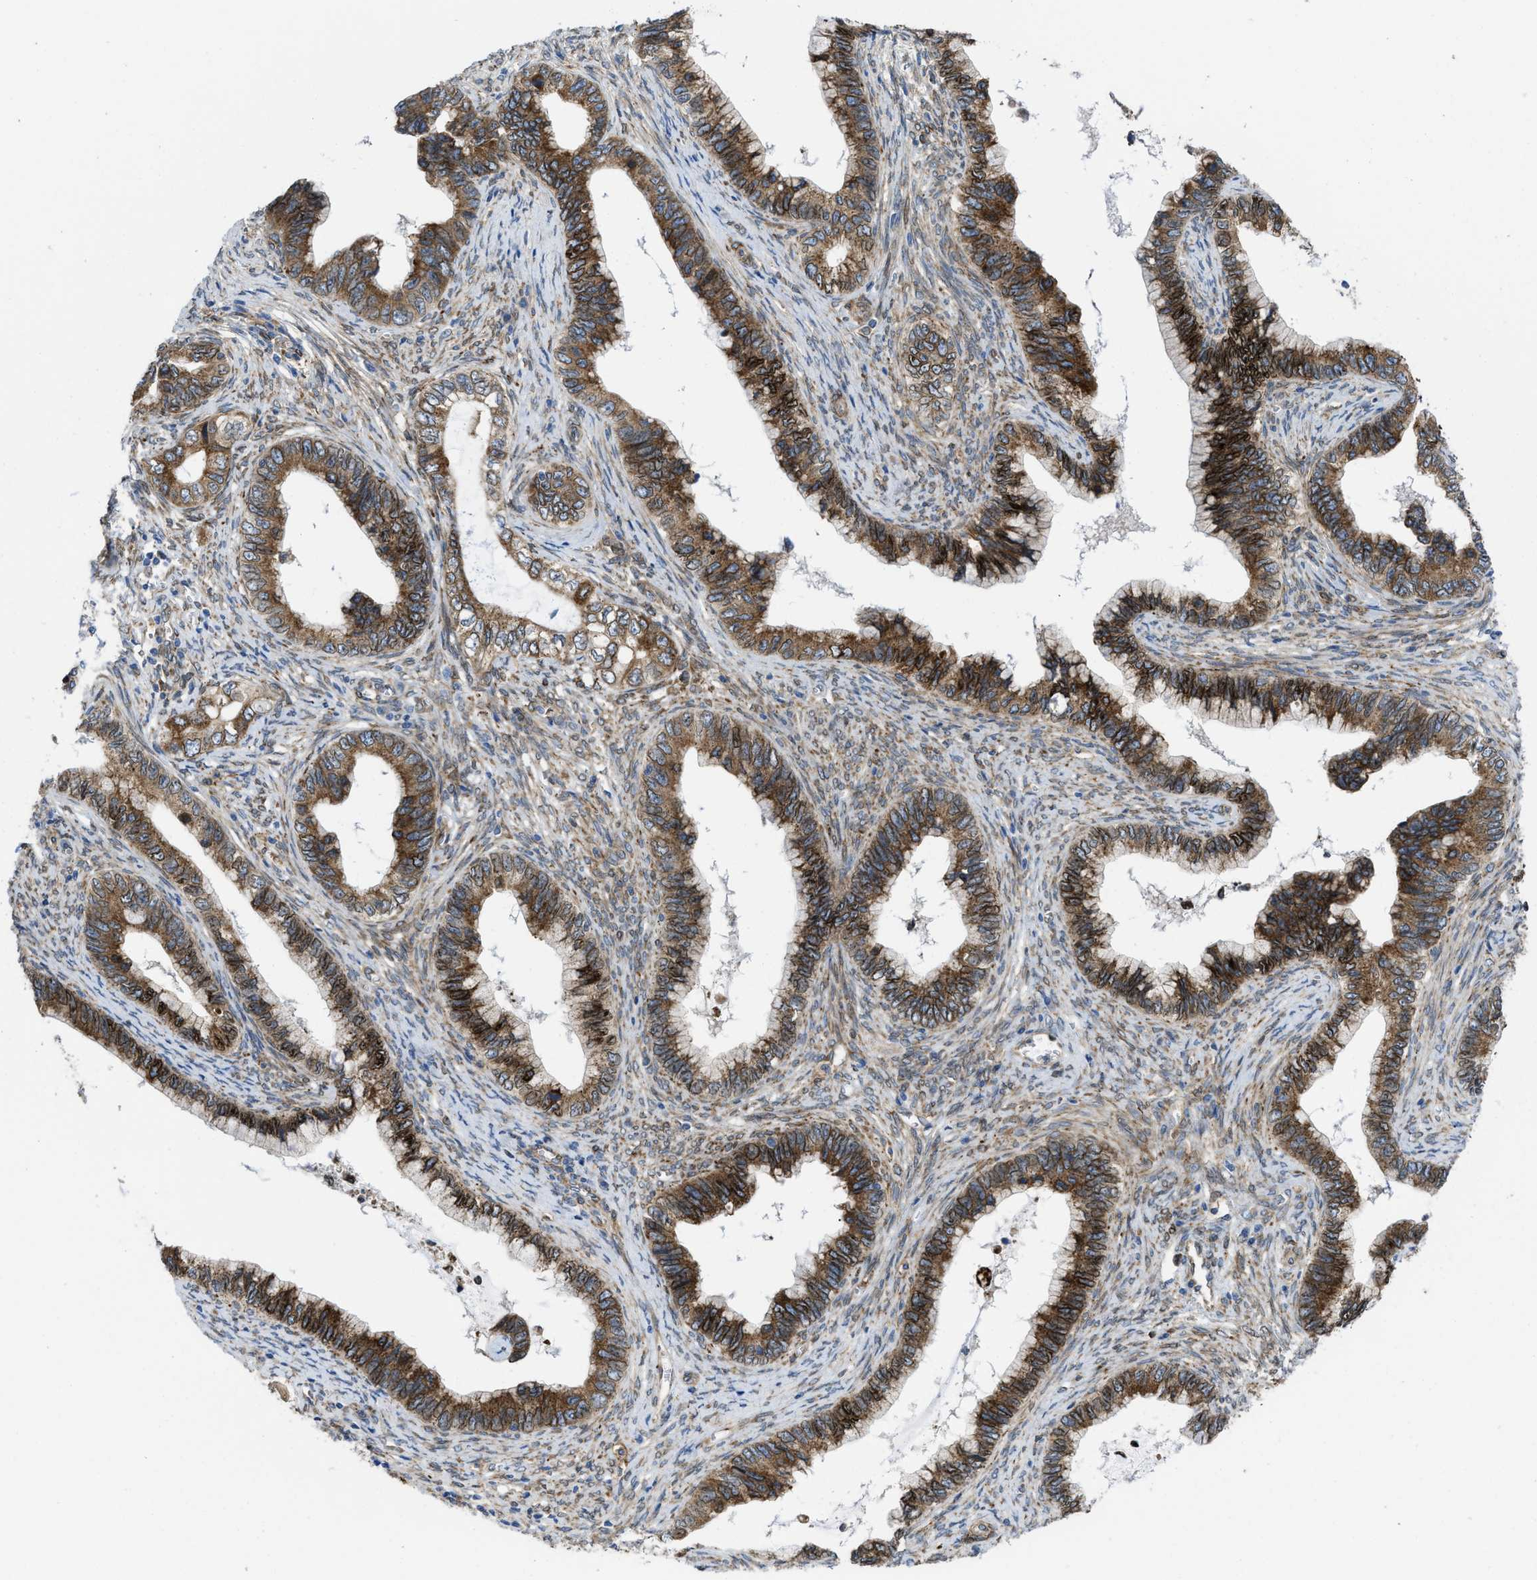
{"staining": {"intensity": "strong", "quantity": ">75%", "location": "cytoplasmic/membranous"}, "tissue": "cervical cancer", "cell_type": "Tumor cells", "image_type": "cancer", "snomed": [{"axis": "morphology", "description": "Adenocarcinoma, NOS"}, {"axis": "topography", "description": "Cervix"}], "caption": "Strong cytoplasmic/membranous protein expression is identified in approximately >75% of tumor cells in cervical cancer.", "gene": "ERLIN2", "patient": {"sex": "female", "age": 44}}